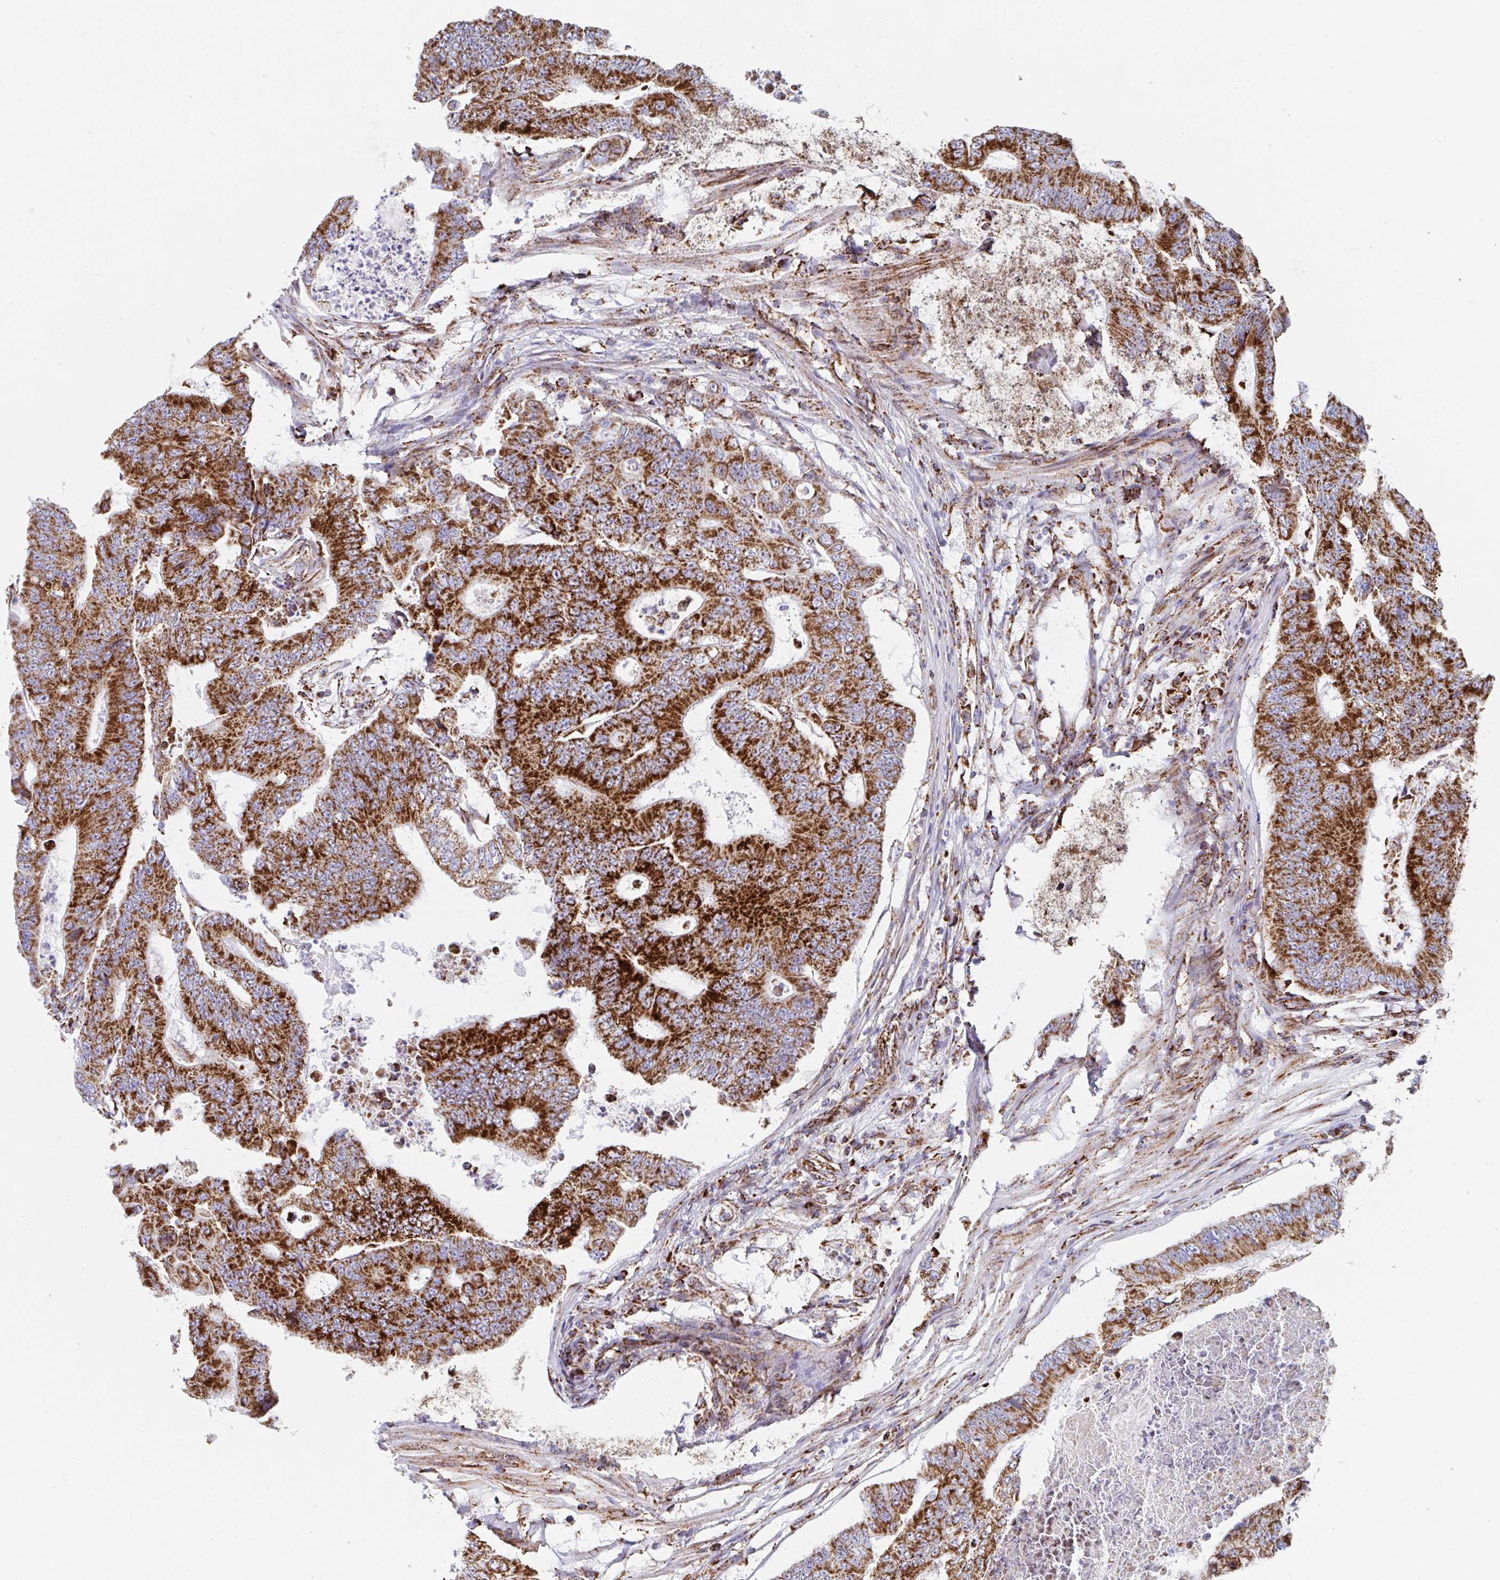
{"staining": {"intensity": "strong", "quantity": ">75%", "location": "cytoplasmic/membranous"}, "tissue": "colorectal cancer", "cell_type": "Tumor cells", "image_type": "cancer", "snomed": [{"axis": "morphology", "description": "Adenocarcinoma, NOS"}, {"axis": "topography", "description": "Colon"}], "caption": "Immunohistochemistry of adenocarcinoma (colorectal) reveals high levels of strong cytoplasmic/membranous expression in approximately >75% of tumor cells.", "gene": "ATP5MJ", "patient": {"sex": "female", "age": 48}}